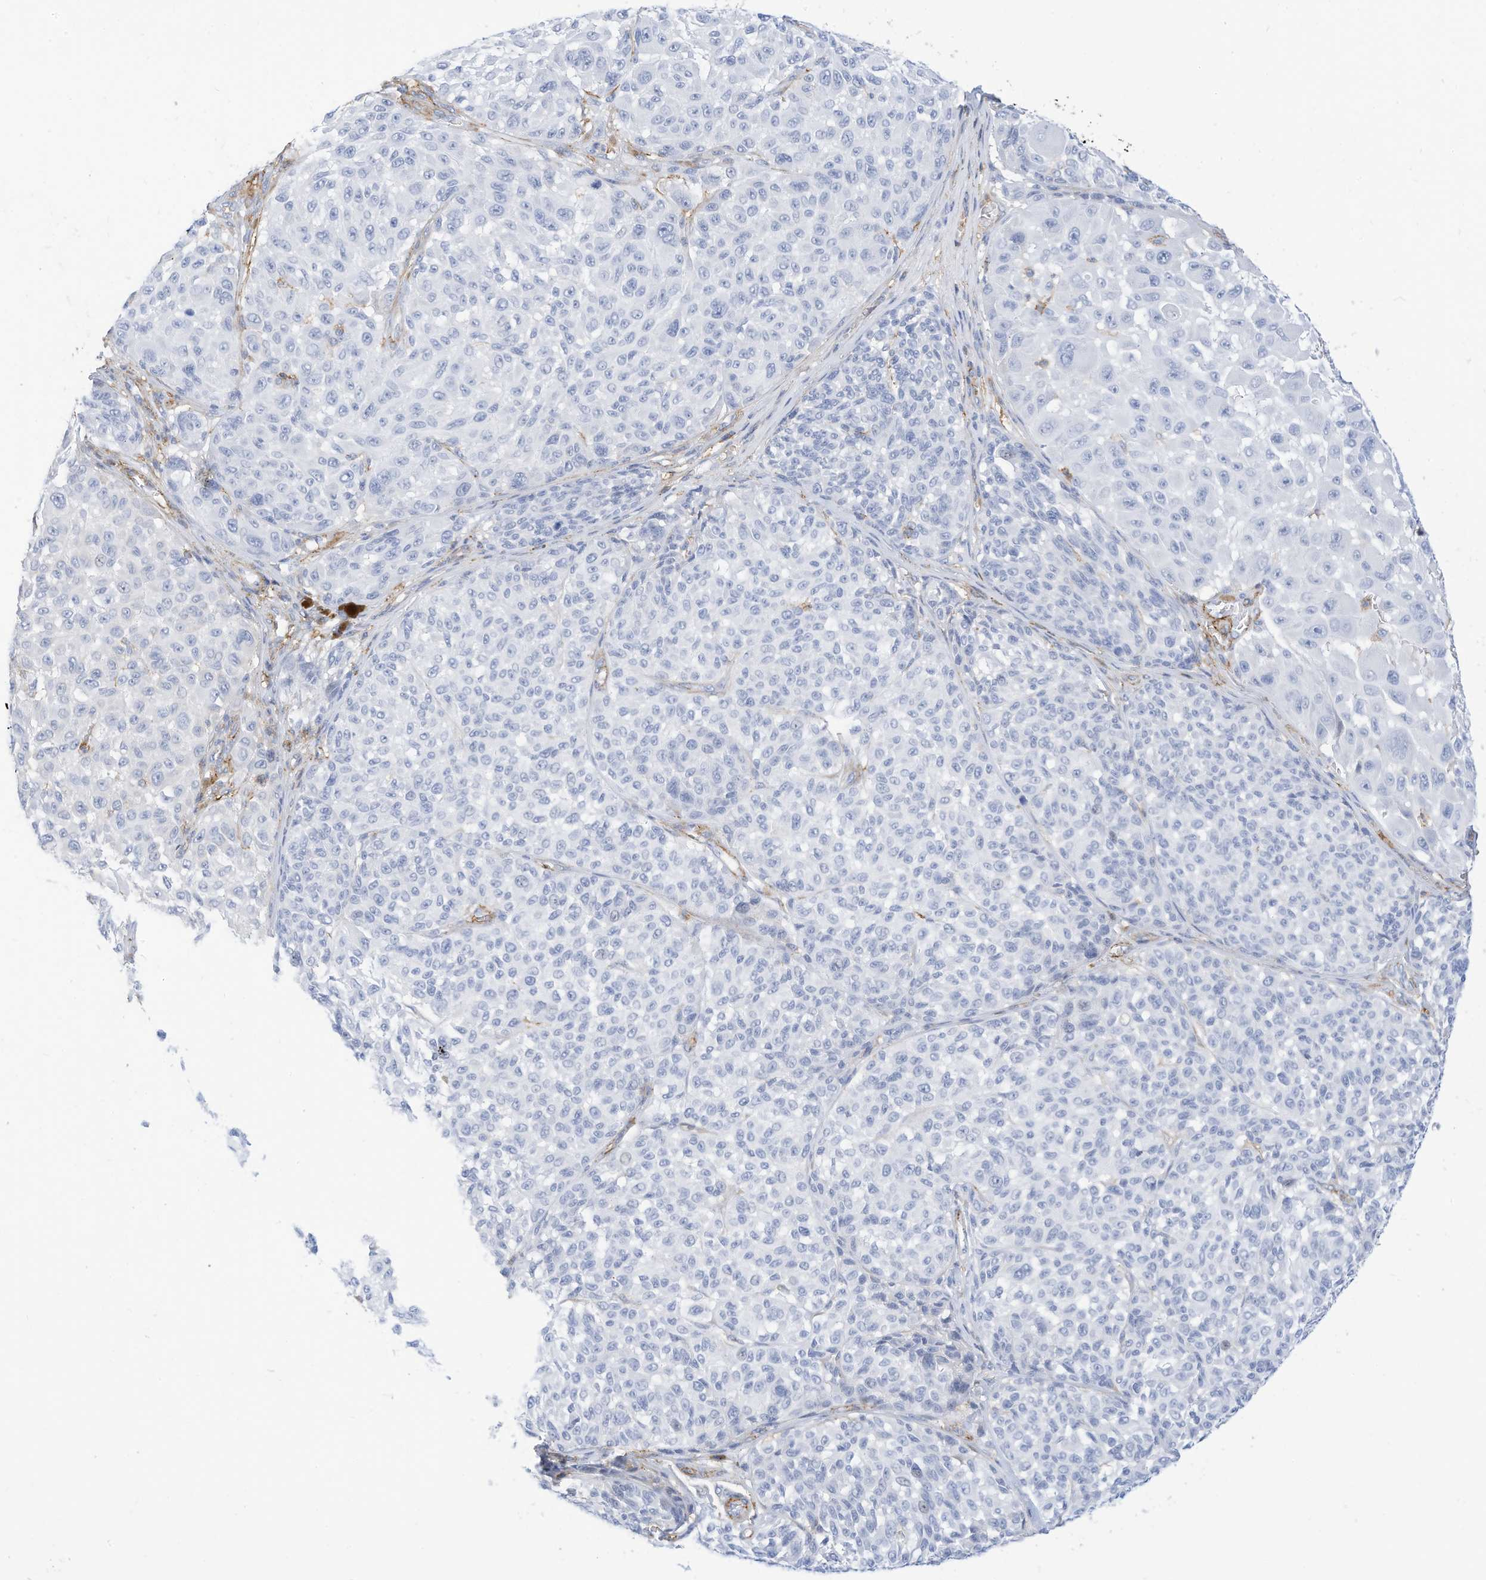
{"staining": {"intensity": "negative", "quantity": "none", "location": "none"}, "tissue": "melanoma", "cell_type": "Tumor cells", "image_type": "cancer", "snomed": [{"axis": "morphology", "description": "Malignant melanoma, NOS"}, {"axis": "topography", "description": "Skin"}], "caption": "A high-resolution image shows immunohistochemistry staining of malignant melanoma, which shows no significant expression in tumor cells.", "gene": "TXNDC9", "patient": {"sex": "male", "age": 83}}